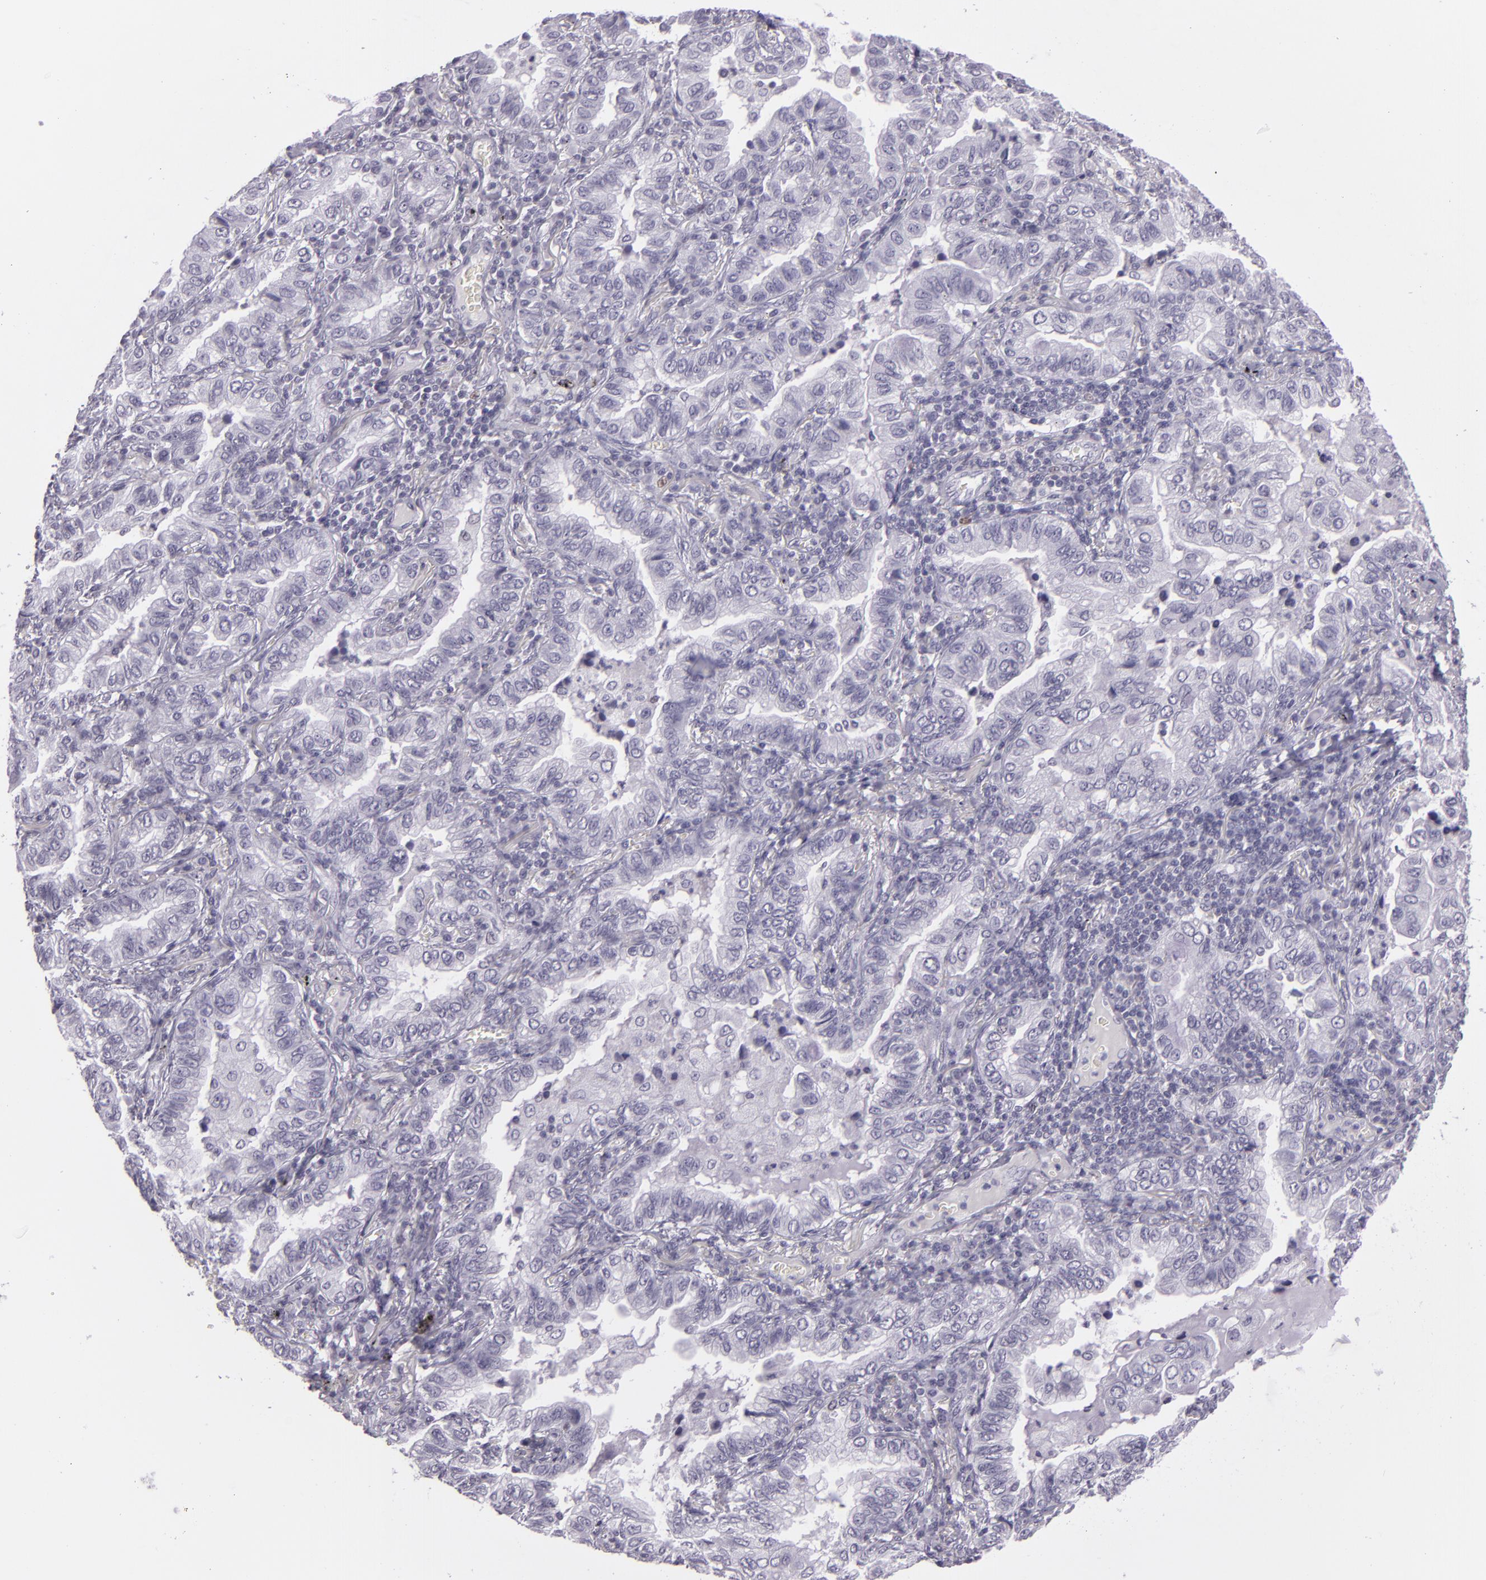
{"staining": {"intensity": "negative", "quantity": "none", "location": "none"}, "tissue": "lung cancer", "cell_type": "Tumor cells", "image_type": "cancer", "snomed": [{"axis": "morphology", "description": "Adenocarcinoma, NOS"}, {"axis": "topography", "description": "Lung"}], "caption": "Tumor cells are negative for protein expression in human lung cancer.", "gene": "MCM3", "patient": {"sex": "female", "age": 50}}